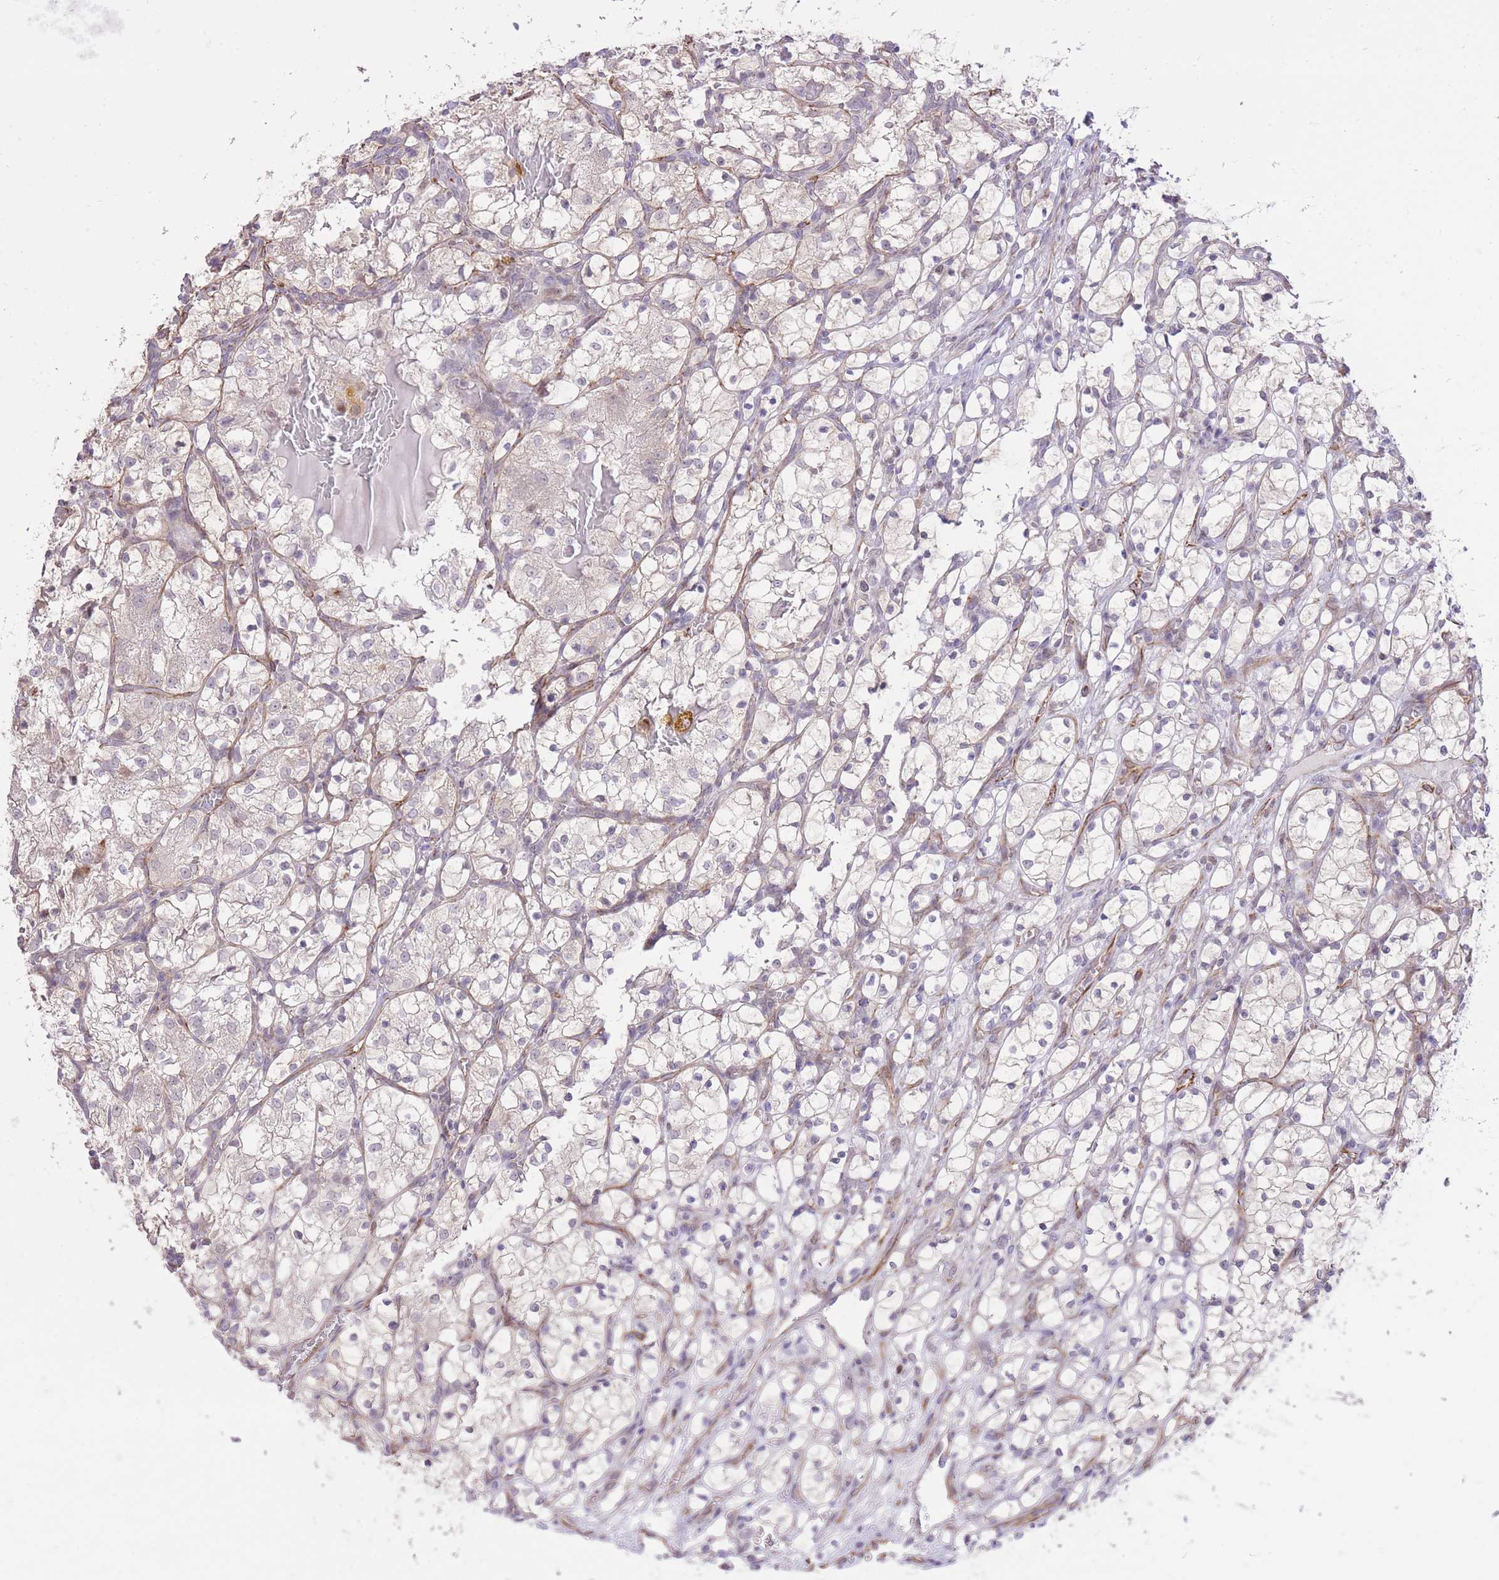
{"staining": {"intensity": "negative", "quantity": "none", "location": "none"}, "tissue": "renal cancer", "cell_type": "Tumor cells", "image_type": "cancer", "snomed": [{"axis": "morphology", "description": "Adenocarcinoma, NOS"}, {"axis": "topography", "description": "Kidney"}], "caption": "Image shows no protein positivity in tumor cells of renal cancer (adenocarcinoma) tissue.", "gene": "ELL", "patient": {"sex": "female", "age": 69}}